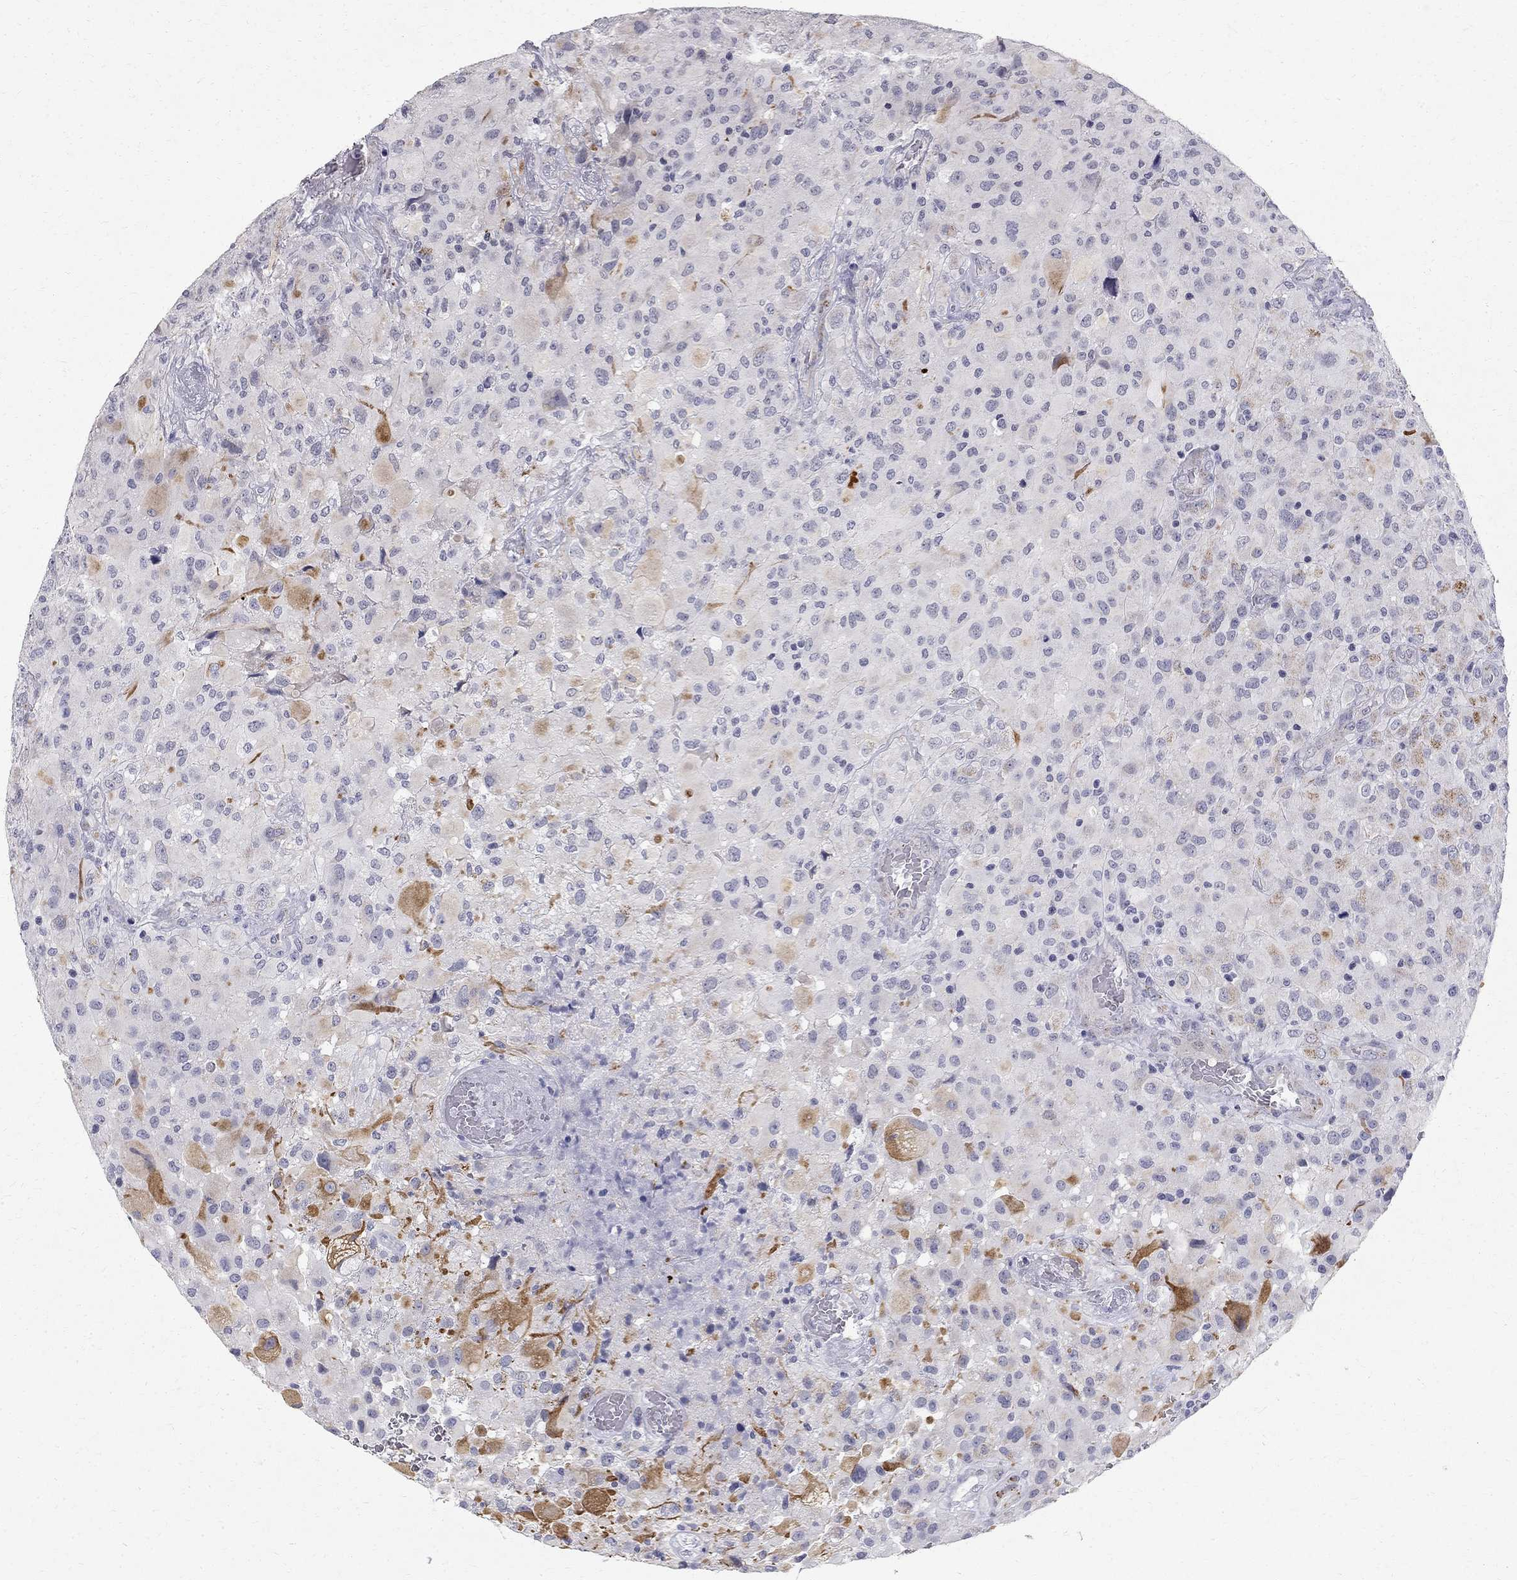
{"staining": {"intensity": "strong", "quantity": "<25%", "location": "cytoplasmic/membranous"}, "tissue": "glioma", "cell_type": "Tumor cells", "image_type": "cancer", "snomed": [{"axis": "morphology", "description": "Glioma, malignant, High grade"}, {"axis": "topography", "description": "Cerebral cortex"}], "caption": "Glioma stained with a protein marker reveals strong staining in tumor cells.", "gene": "CLIC6", "patient": {"sex": "male", "age": 35}}